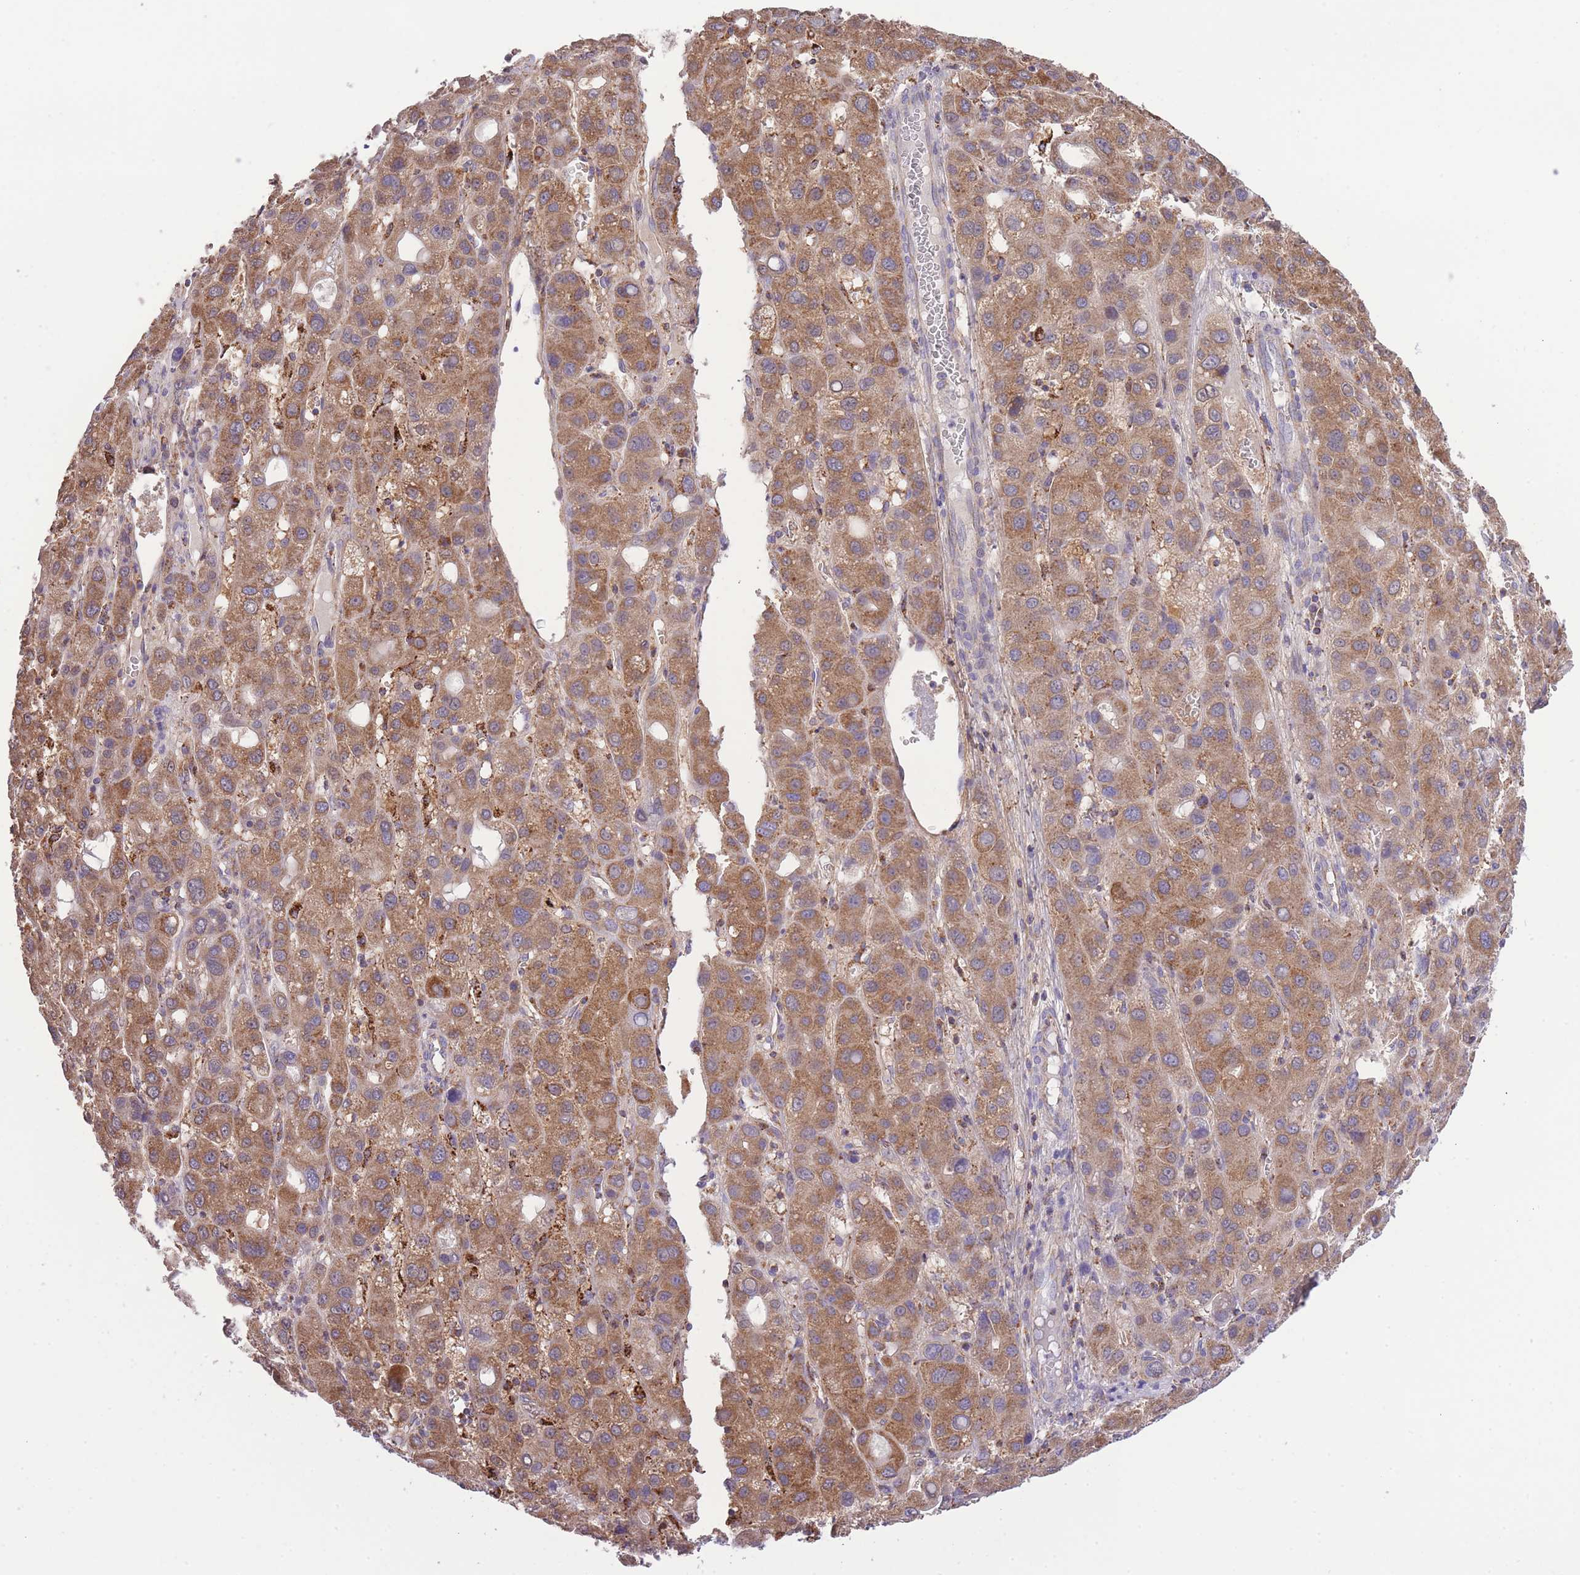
{"staining": {"intensity": "moderate", "quantity": ">75%", "location": "cytoplasmic/membranous"}, "tissue": "liver cancer", "cell_type": "Tumor cells", "image_type": "cancer", "snomed": [{"axis": "morphology", "description": "Carcinoma, Hepatocellular, NOS"}, {"axis": "topography", "description": "Liver"}], "caption": "A brown stain highlights moderate cytoplasmic/membranous expression of a protein in human hepatocellular carcinoma (liver) tumor cells.", "gene": "ST3GAL3", "patient": {"sex": "male", "age": 55}}